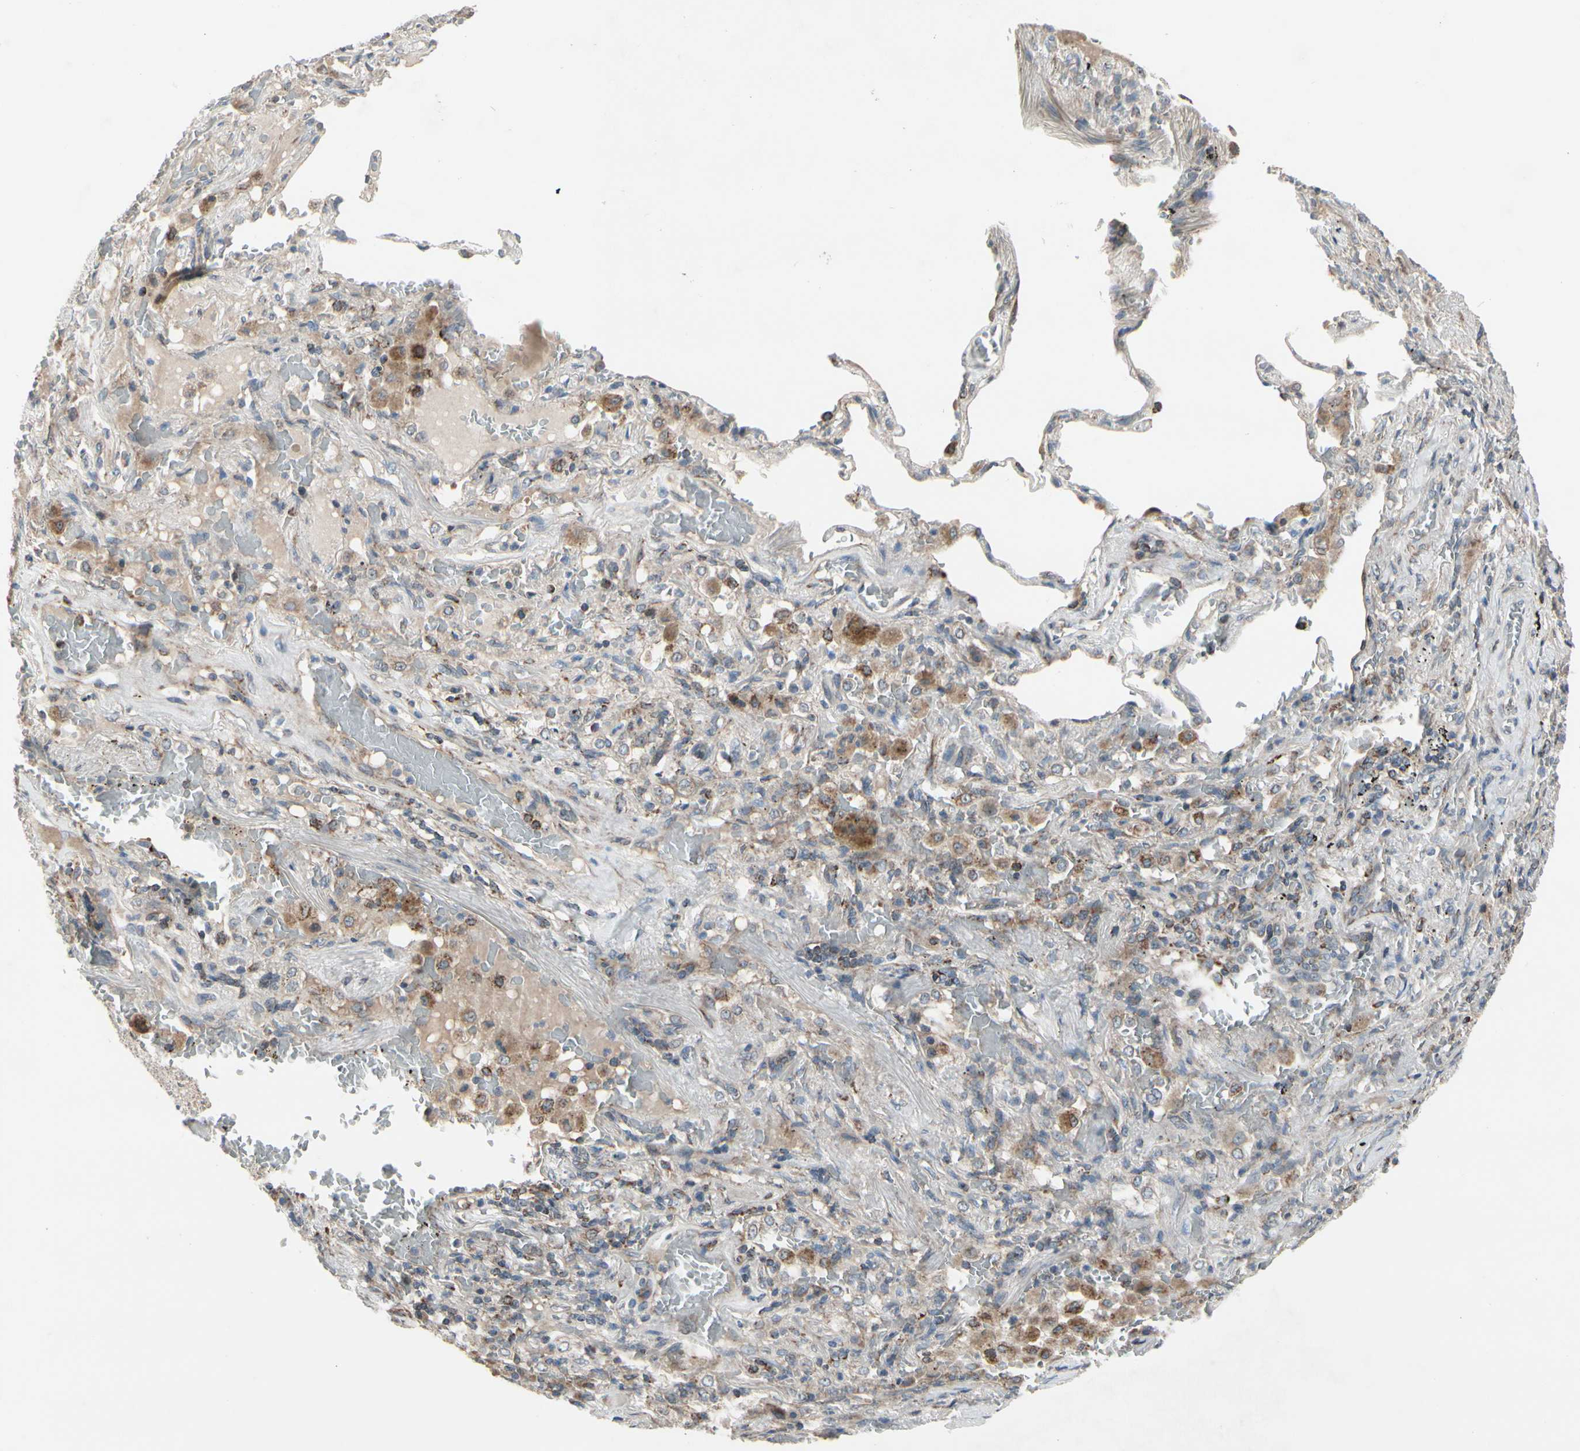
{"staining": {"intensity": "weak", "quantity": ">75%", "location": "cytoplasmic/membranous"}, "tissue": "lung cancer", "cell_type": "Tumor cells", "image_type": "cancer", "snomed": [{"axis": "morphology", "description": "Squamous cell carcinoma, NOS"}, {"axis": "topography", "description": "Lung"}], "caption": "A high-resolution micrograph shows IHC staining of lung cancer, which demonstrates weak cytoplasmic/membranous staining in about >75% of tumor cells. The protein of interest is shown in brown color, while the nuclei are stained blue.", "gene": "CPT1A", "patient": {"sex": "male", "age": 57}}